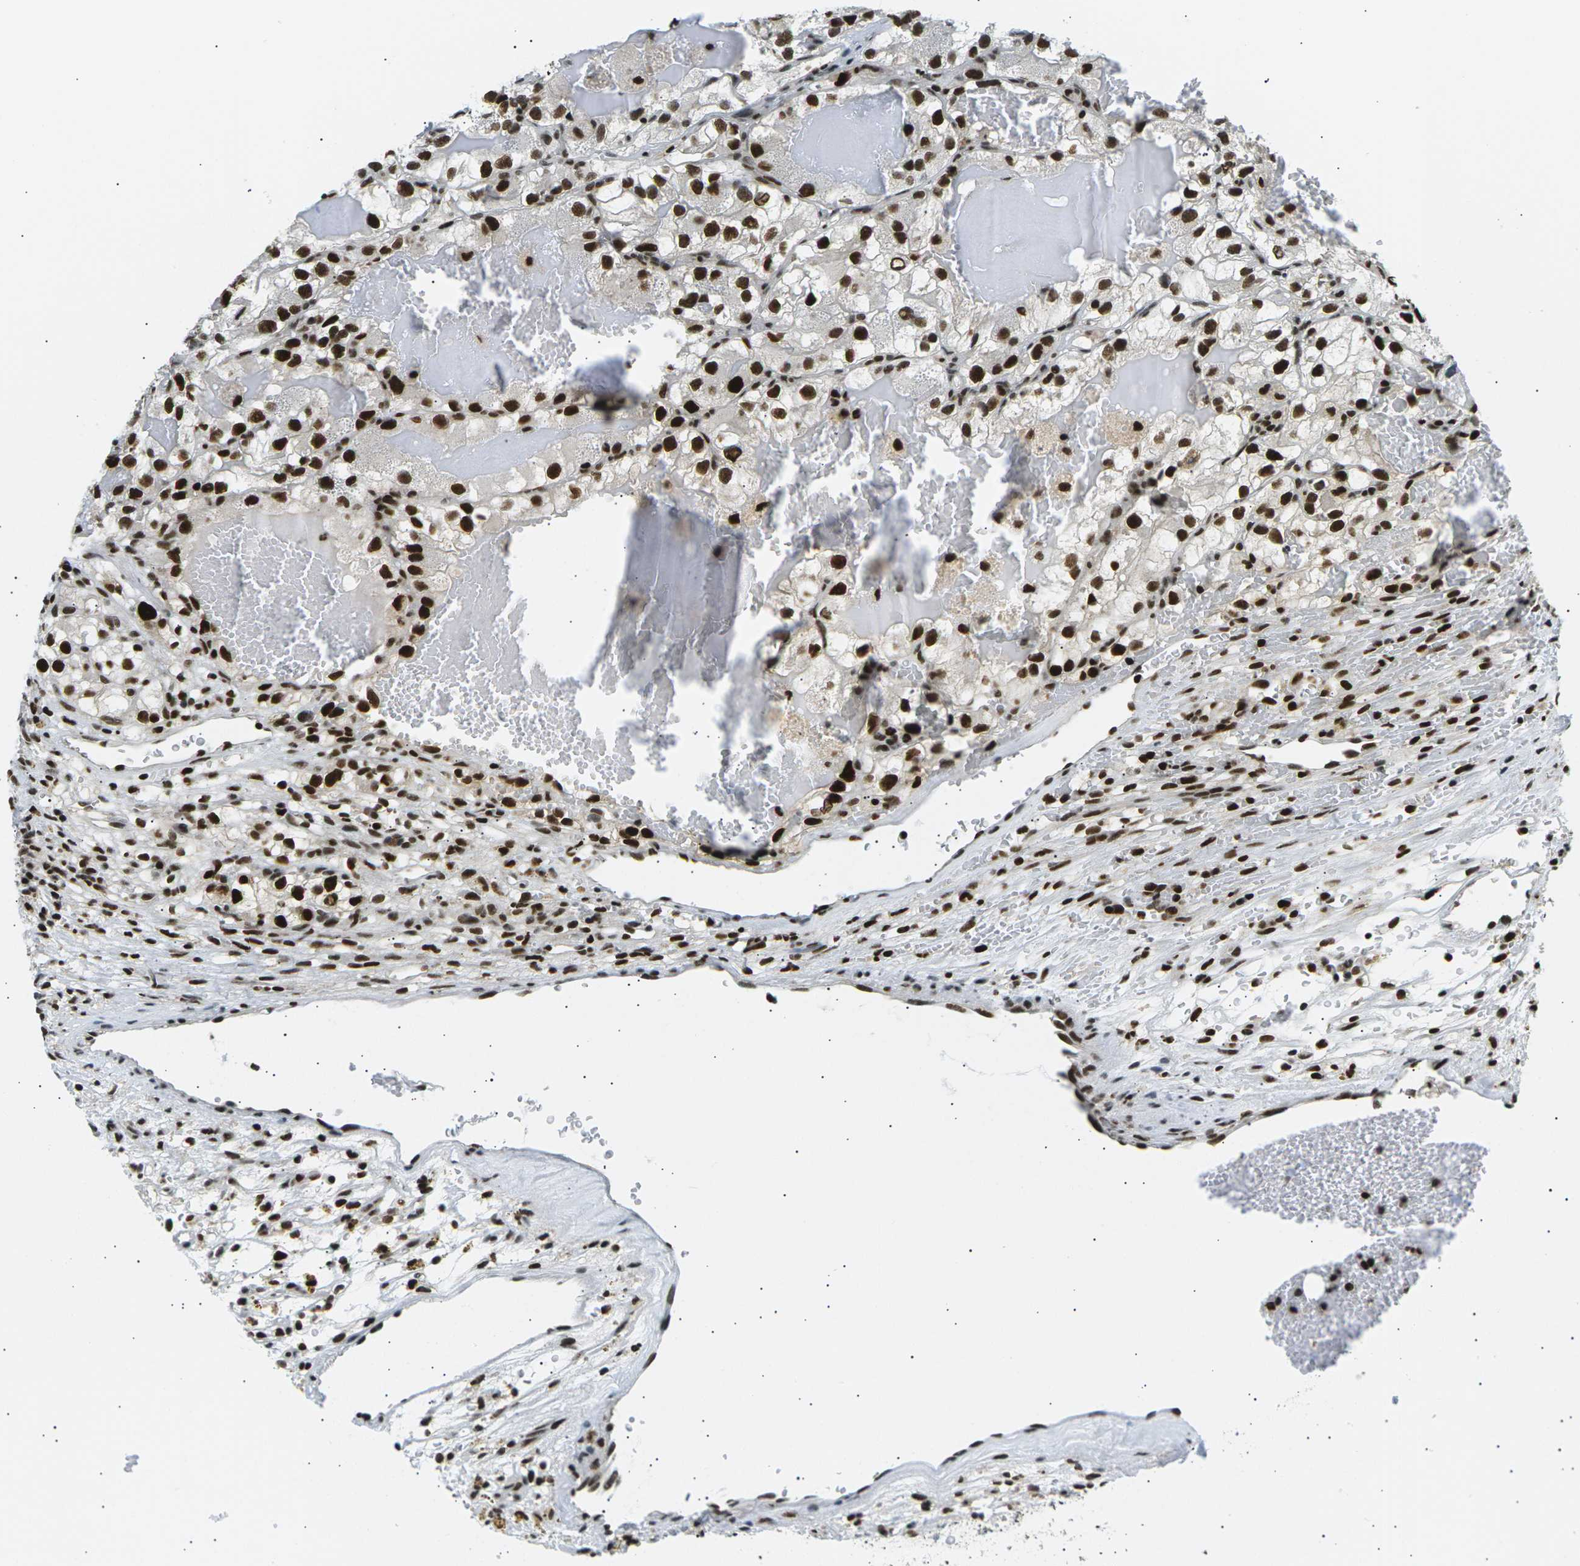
{"staining": {"intensity": "strong", "quantity": ">75%", "location": "nuclear"}, "tissue": "renal cancer", "cell_type": "Tumor cells", "image_type": "cancer", "snomed": [{"axis": "morphology", "description": "Adenocarcinoma, NOS"}, {"axis": "topography", "description": "Kidney"}], "caption": "Immunohistochemistry micrograph of neoplastic tissue: human renal cancer (adenocarcinoma) stained using immunohistochemistry displays high levels of strong protein expression localized specifically in the nuclear of tumor cells, appearing as a nuclear brown color.", "gene": "RPA2", "patient": {"sex": "female", "age": 57}}